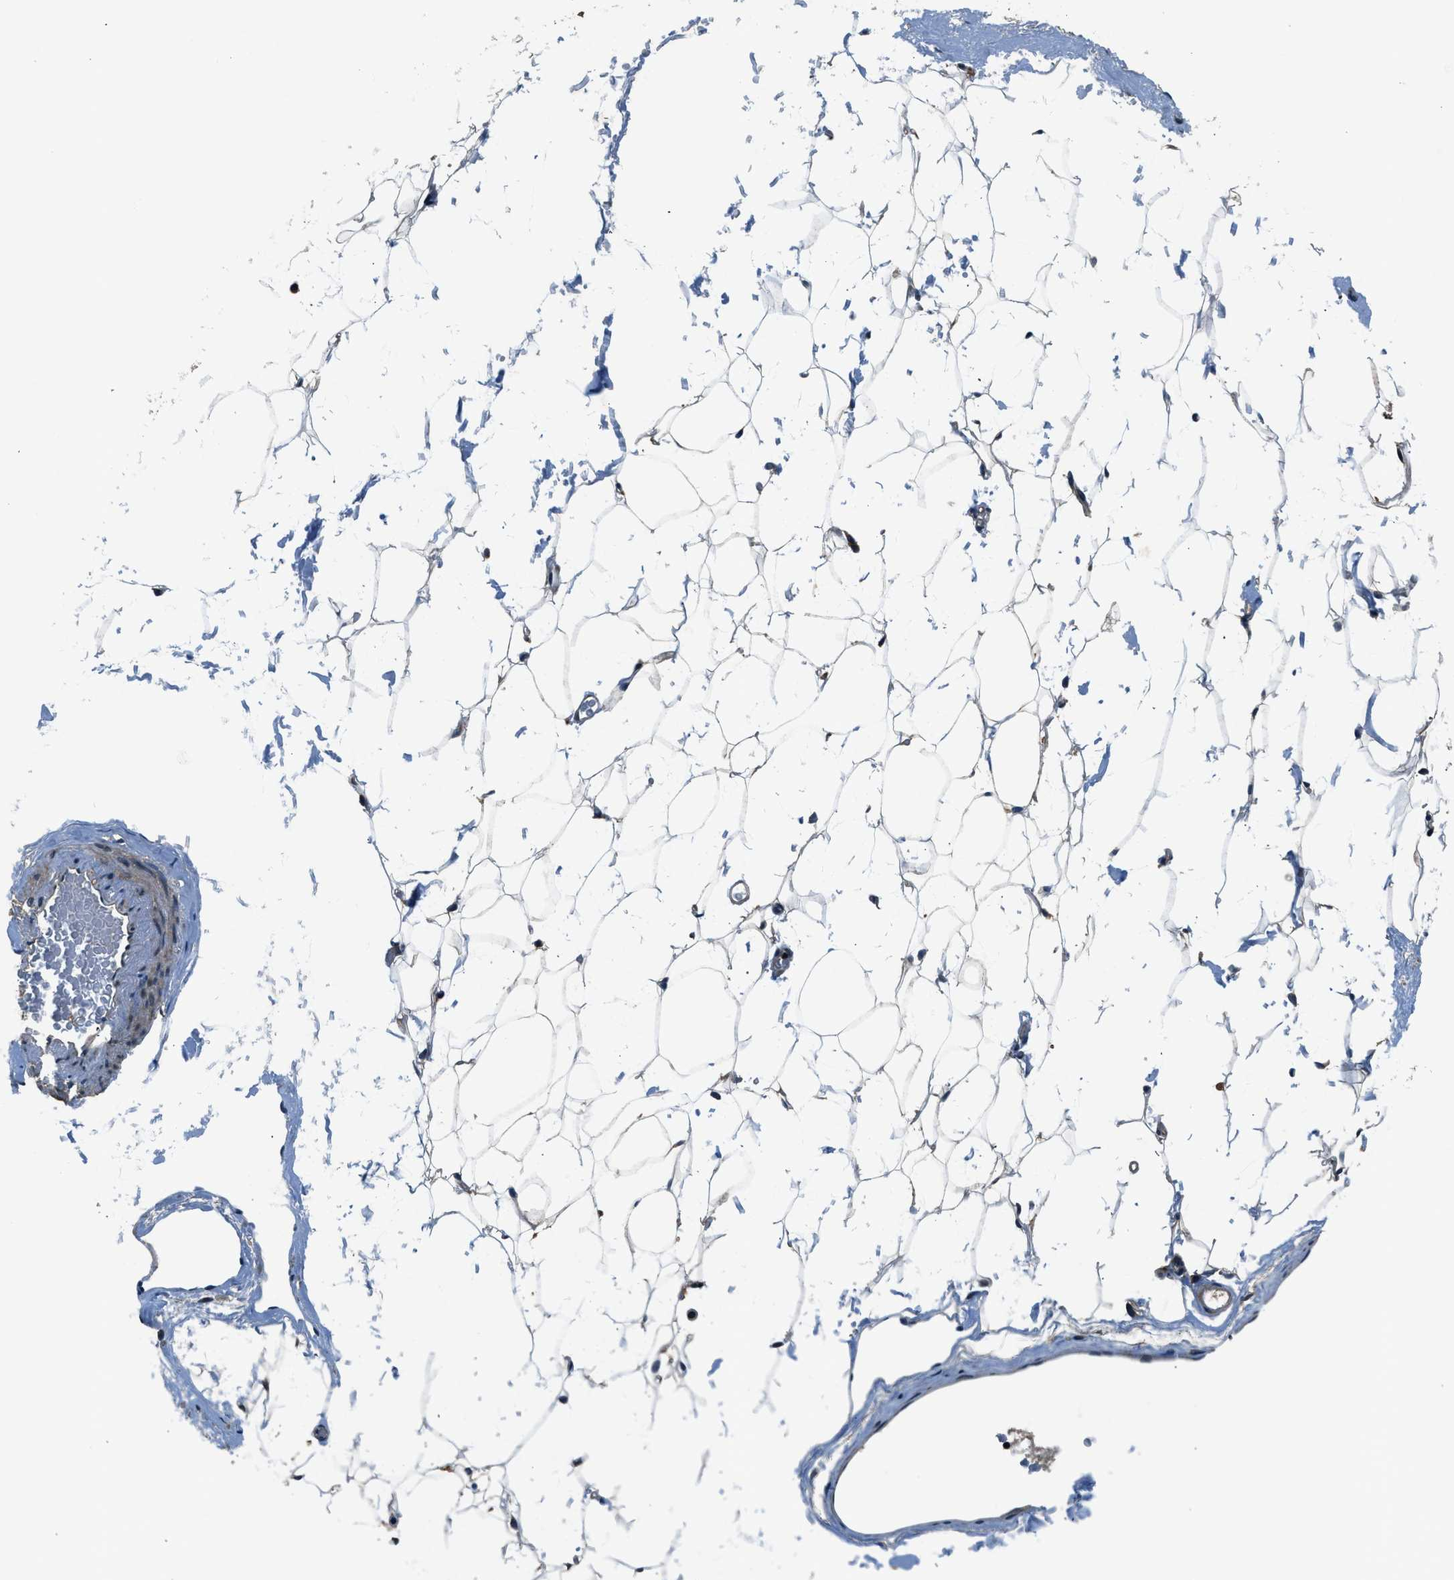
{"staining": {"intensity": "weak", "quantity": ">75%", "location": "cytoplasmic/membranous"}, "tissue": "adipose tissue", "cell_type": "Adipocytes", "image_type": "normal", "snomed": [{"axis": "morphology", "description": "Normal tissue, NOS"}, {"axis": "topography", "description": "Breast"}, {"axis": "topography", "description": "Soft tissue"}], "caption": "DAB immunohistochemical staining of benign human adipose tissue shows weak cytoplasmic/membranous protein positivity in about >75% of adipocytes.", "gene": "ARHGEF11", "patient": {"sex": "female", "age": 75}}